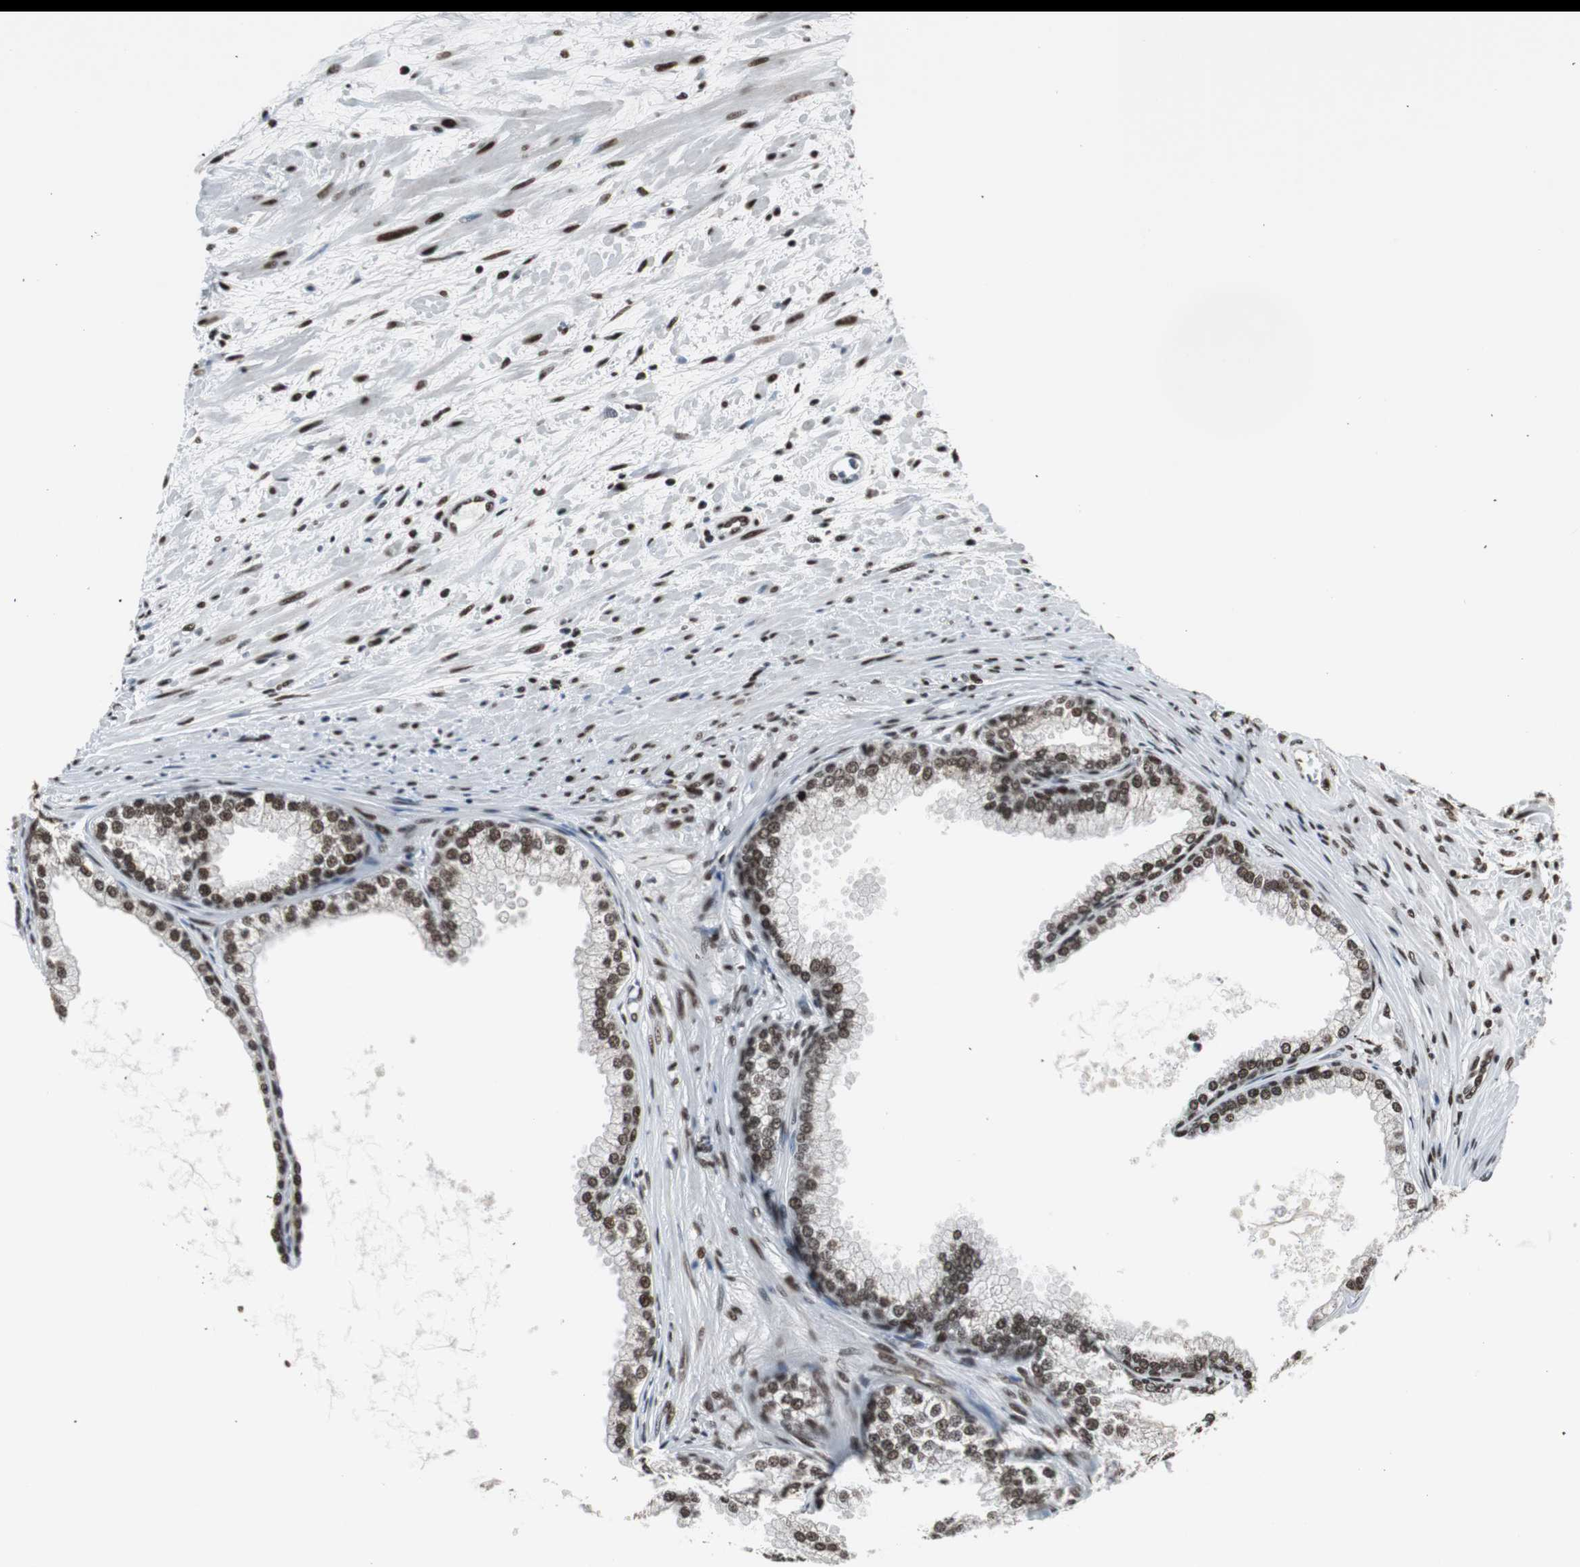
{"staining": {"intensity": "strong", "quantity": ">75%", "location": "nuclear"}, "tissue": "prostate", "cell_type": "Glandular cells", "image_type": "normal", "snomed": [{"axis": "morphology", "description": "Normal tissue, NOS"}, {"axis": "topography", "description": "Prostate"}], "caption": "Unremarkable prostate demonstrates strong nuclear positivity in approximately >75% of glandular cells The staining was performed using DAB, with brown indicating positive protein expression. Nuclei are stained blue with hematoxylin..", "gene": "PARN", "patient": {"sex": "male", "age": 76}}